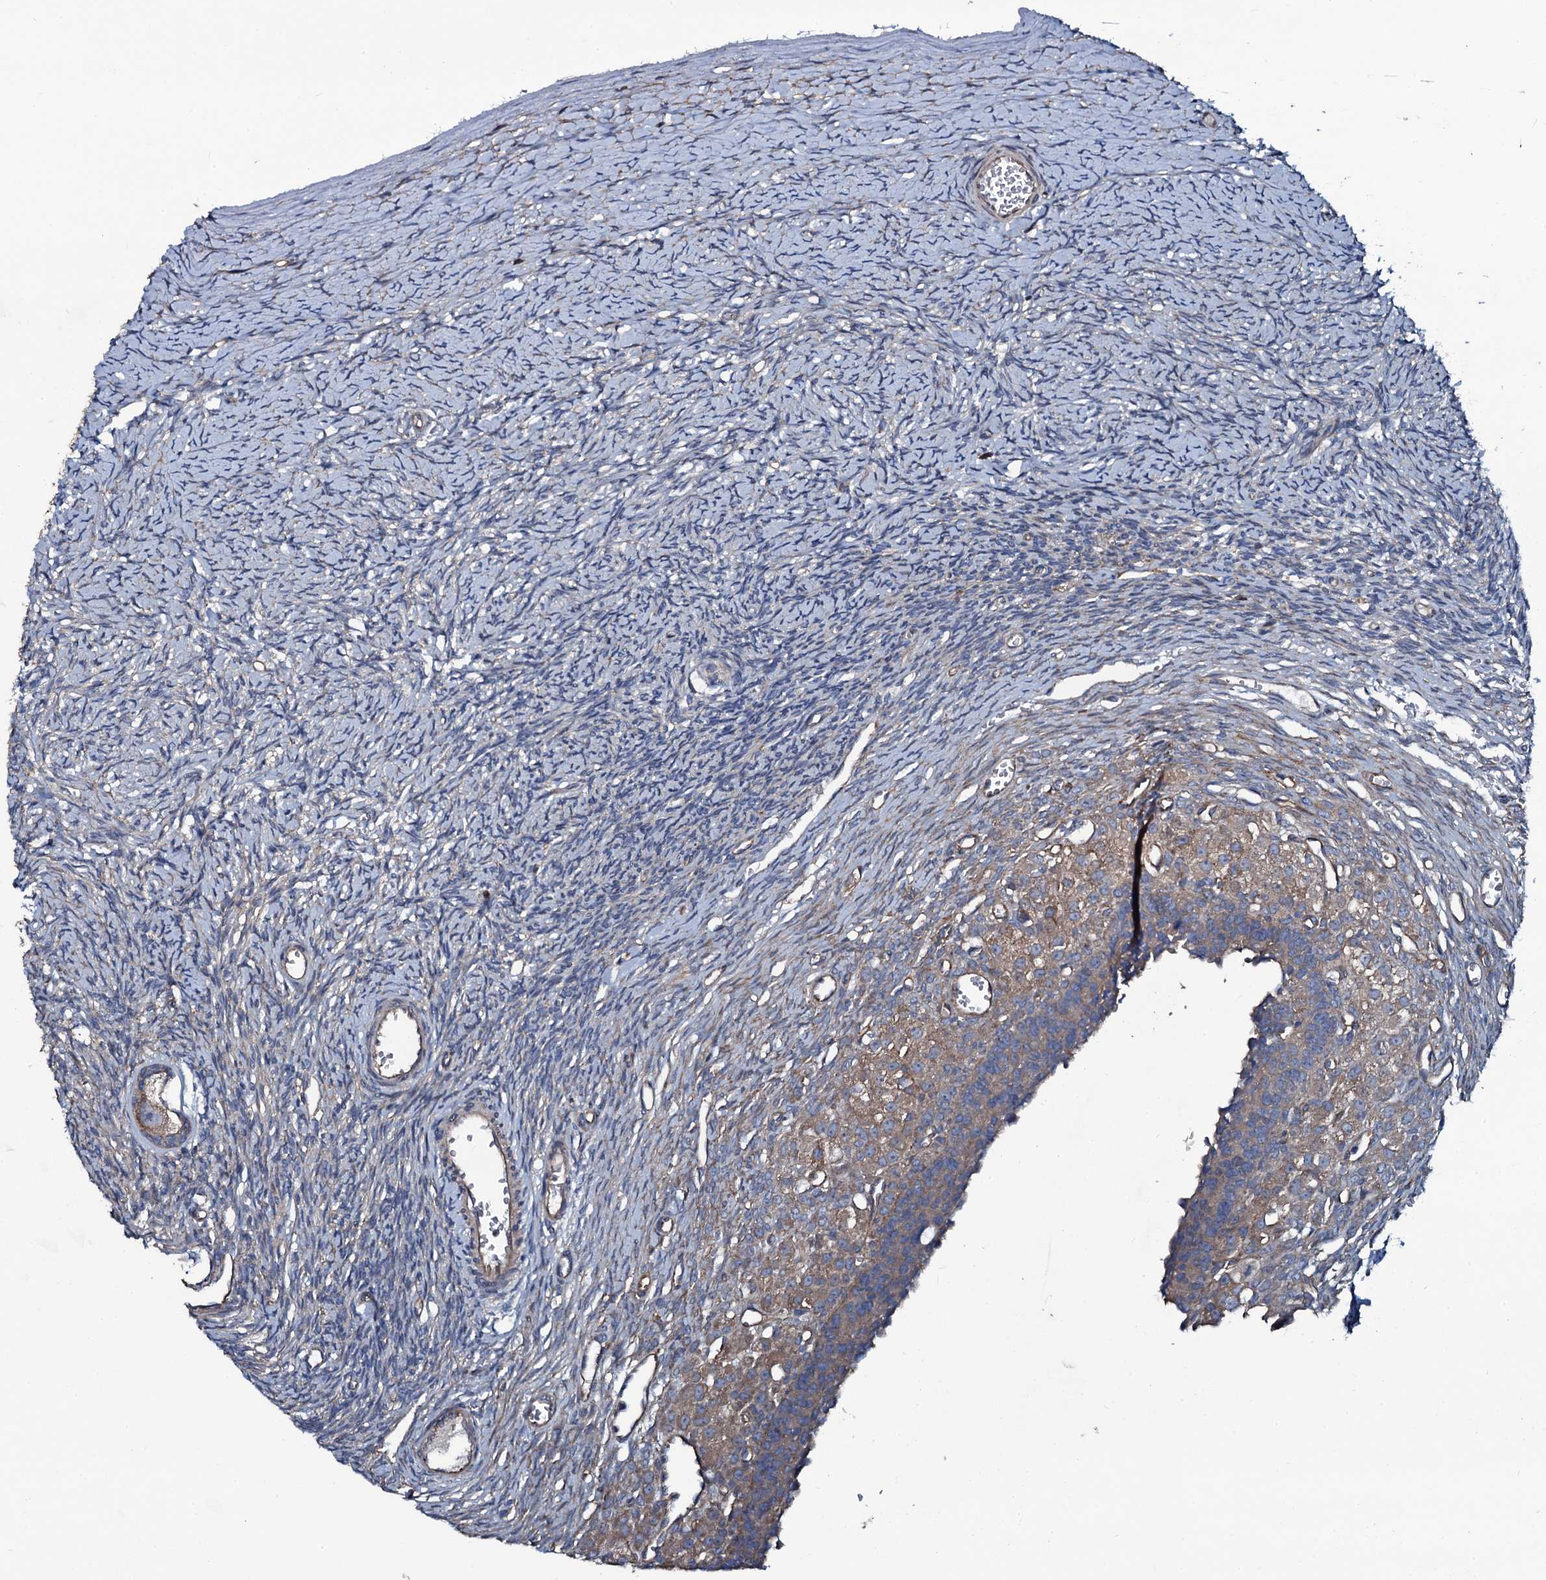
{"staining": {"intensity": "moderate", "quantity": ">75%", "location": "cytoplasmic/membranous"}, "tissue": "ovary", "cell_type": "Follicle cells", "image_type": "normal", "snomed": [{"axis": "morphology", "description": "Normal tissue, NOS"}, {"axis": "topography", "description": "Ovary"}], "caption": "Ovary stained with immunohistochemistry reveals moderate cytoplasmic/membranous staining in approximately >75% of follicle cells.", "gene": "USPL1", "patient": {"sex": "female", "age": 39}}